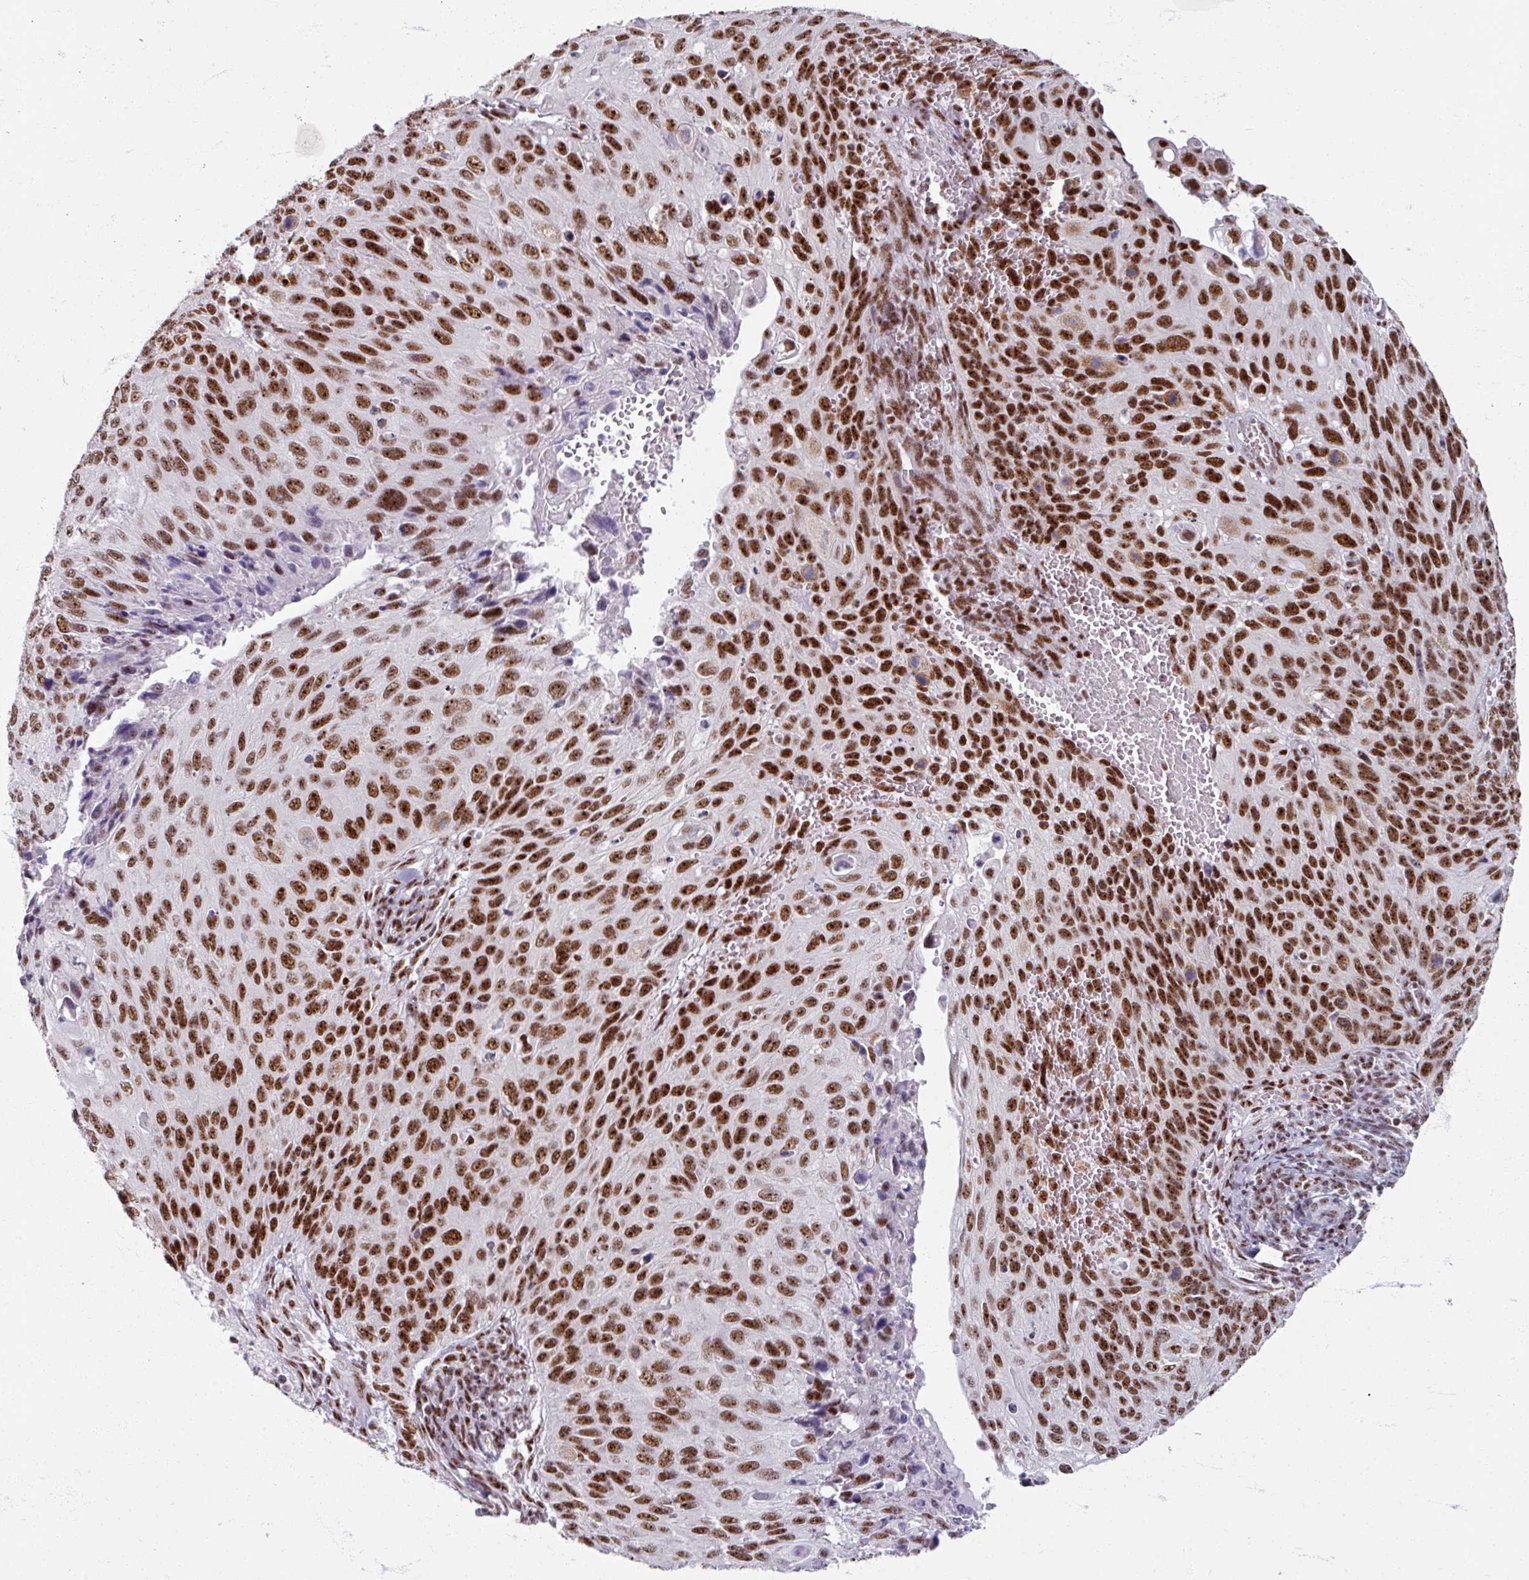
{"staining": {"intensity": "strong", "quantity": ">75%", "location": "nuclear"}, "tissue": "cervical cancer", "cell_type": "Tumor cells", "image_type": "cancer", "snomed": [{"axis": "morphology", "description": "Squamous cell carcinoma, NOS"}, {"axis": "topography", "description": "Cervix"}], "caption": "Human squamous cell carcinoma (cervical) stained with a protein marker exhibits strong staining in tumor cells.", "gene": "ADAR", "patient": {"sex": "female", "age": 70}}